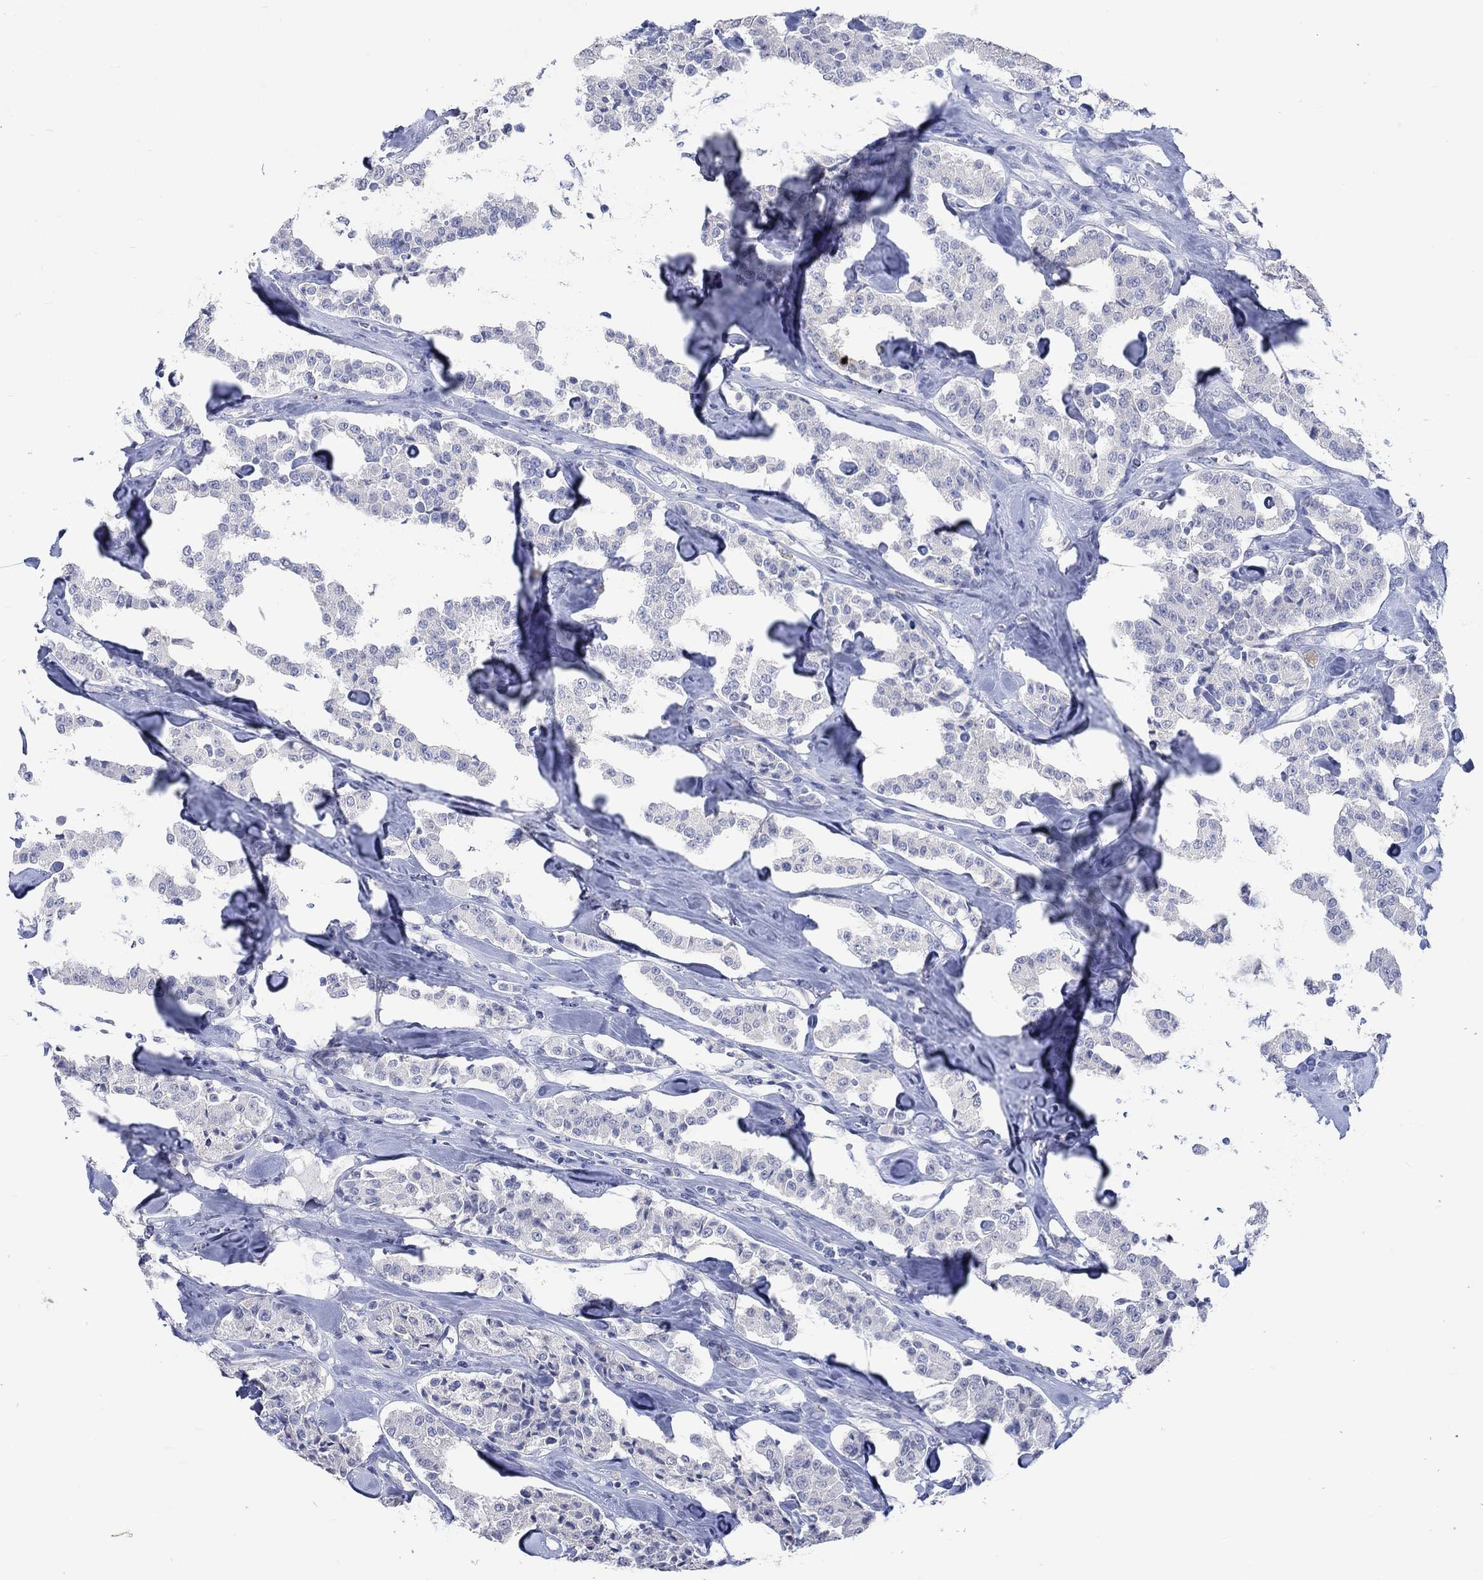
{"staining": {"intensity": "negative", "quantity": "none", "location": "none"}, "tissue": "carcinoid", "cell_type": "Tumor cells", "image_type": "cancer", "snomed": [{"axis": "morphology", "description": "Carcinoid, malignant, NOS"}, {"axis": "topography", "description": "Pancreas"}], "caption": "Protein analysis of carcinoid reveals no significant expression in tumor cells.", "gene": "C4orf47", "patient": {"sex": "male", "age": 41}}